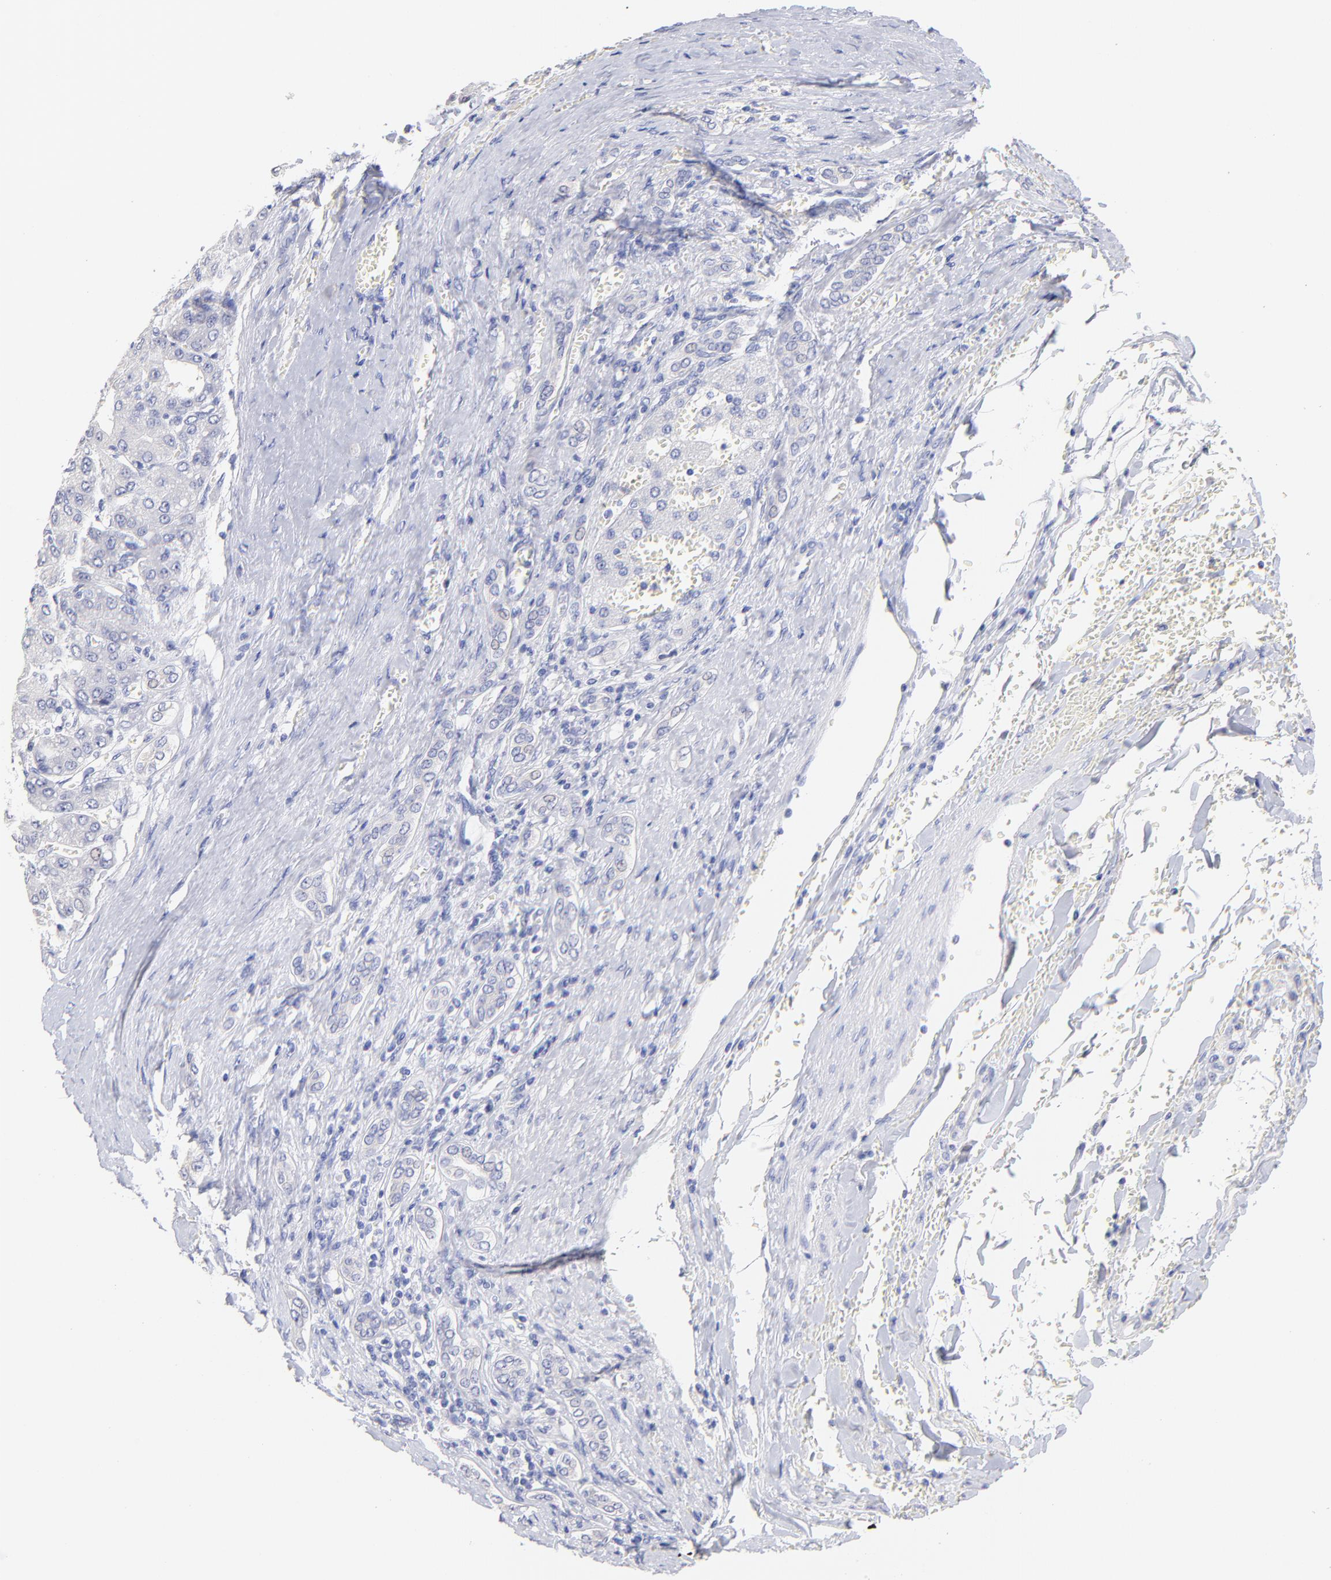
{"staining": {"intensity": "negative", "quantity": "none", "location": "none"}, "tissue": "liver cancer", "cell_type": "Tumor cells", "image_type": "cancer", "snomed": [{"axis": "morphology", "description": "Carcinoma, Hepatocellular, NOS"}, {"axis": "topography", "description": "Liver"}], "caption": "Histopathology image shows no protein positivity in tumor cells of hepatocellular carcinoma (liver) tissue.", "gene": "CFAP57", "patient": {"sex": "male", "age": 69}}